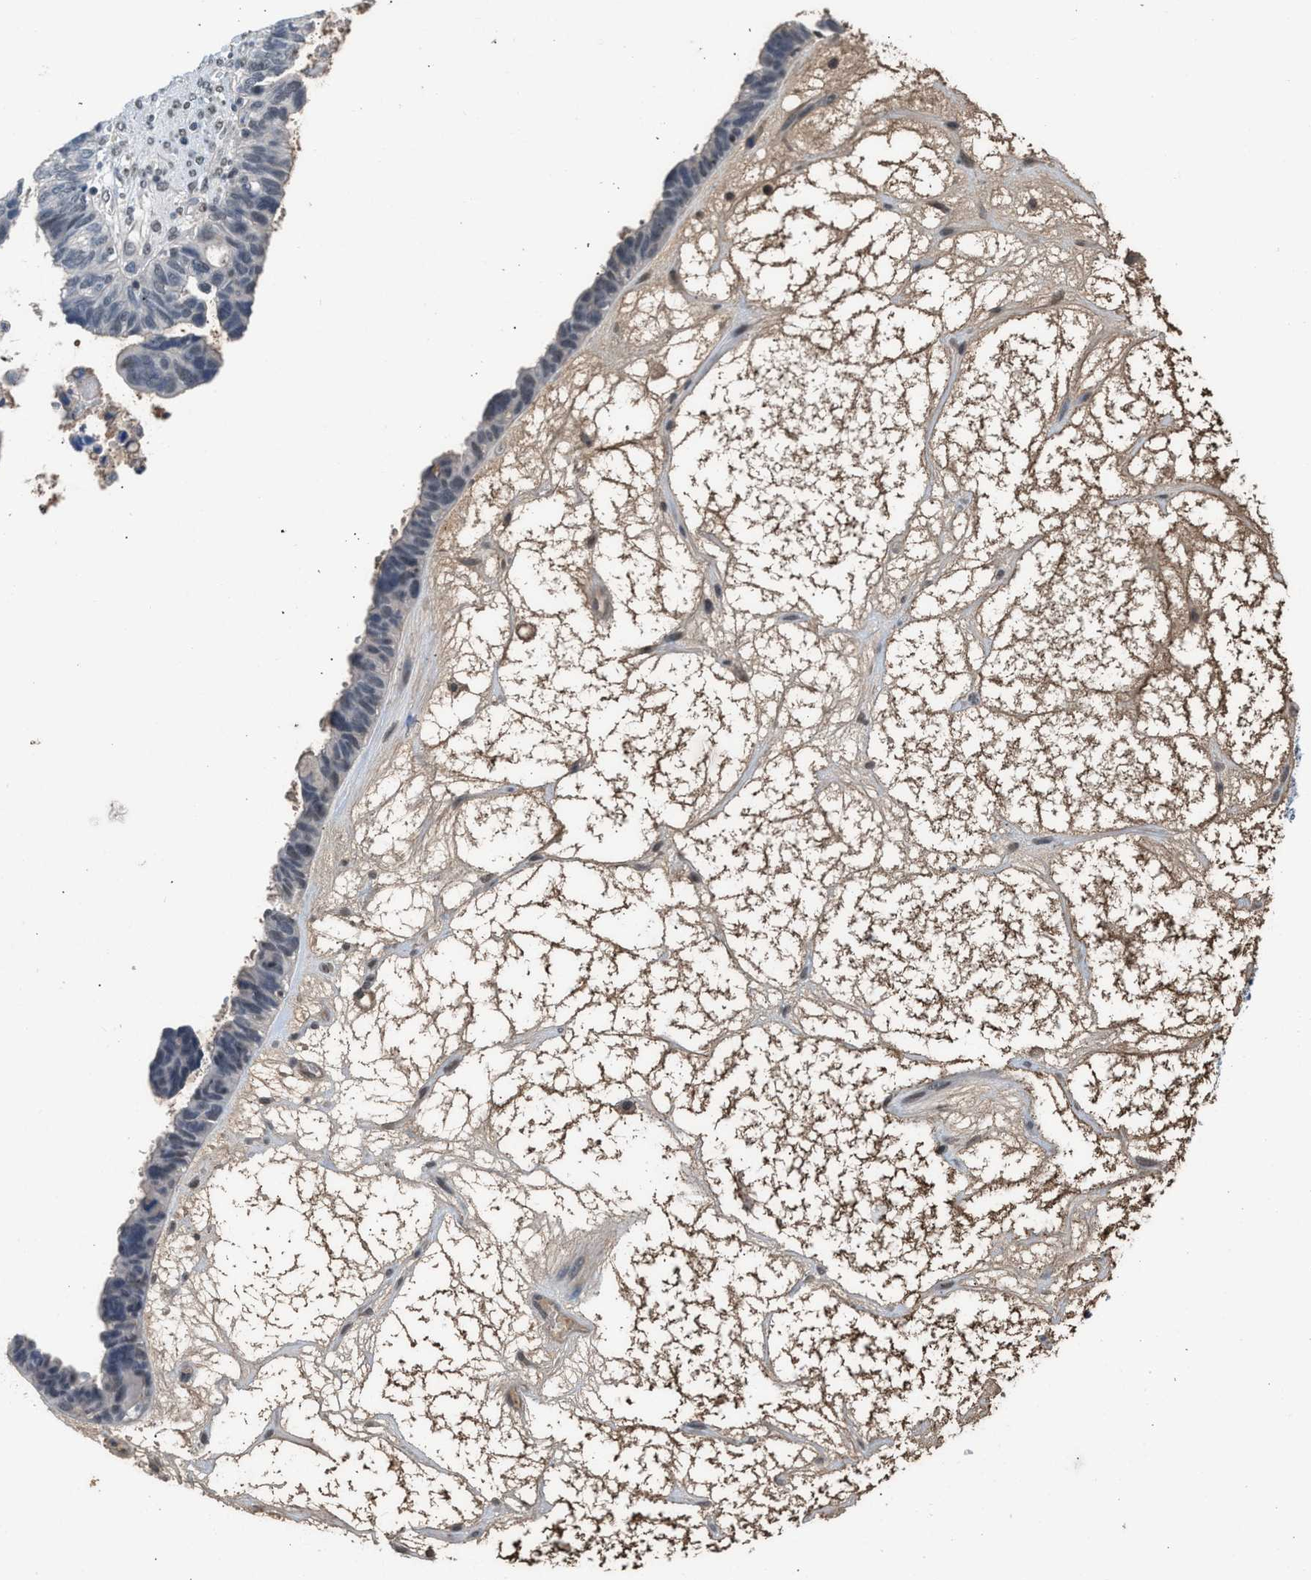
{"staining": {"intensity": "negative", "quantity": "none", "location": "none"}, "tissue": "ovarian cancer", "cell_type": "Tumor cells", "image_type": "cancer", "snomed": [{"axis": "morphology", "description": "Cystadenocarcinoma, serous, NOS"}, {"axis": "topography", "description": "Ovary"}], "caption": "Ovarian cancer stained for a protein using immunohistochemistry (IHC) shows no expression tumor cells.", "gene": "TERF2IP", "patient": {"sex": "female", "age": 79}}